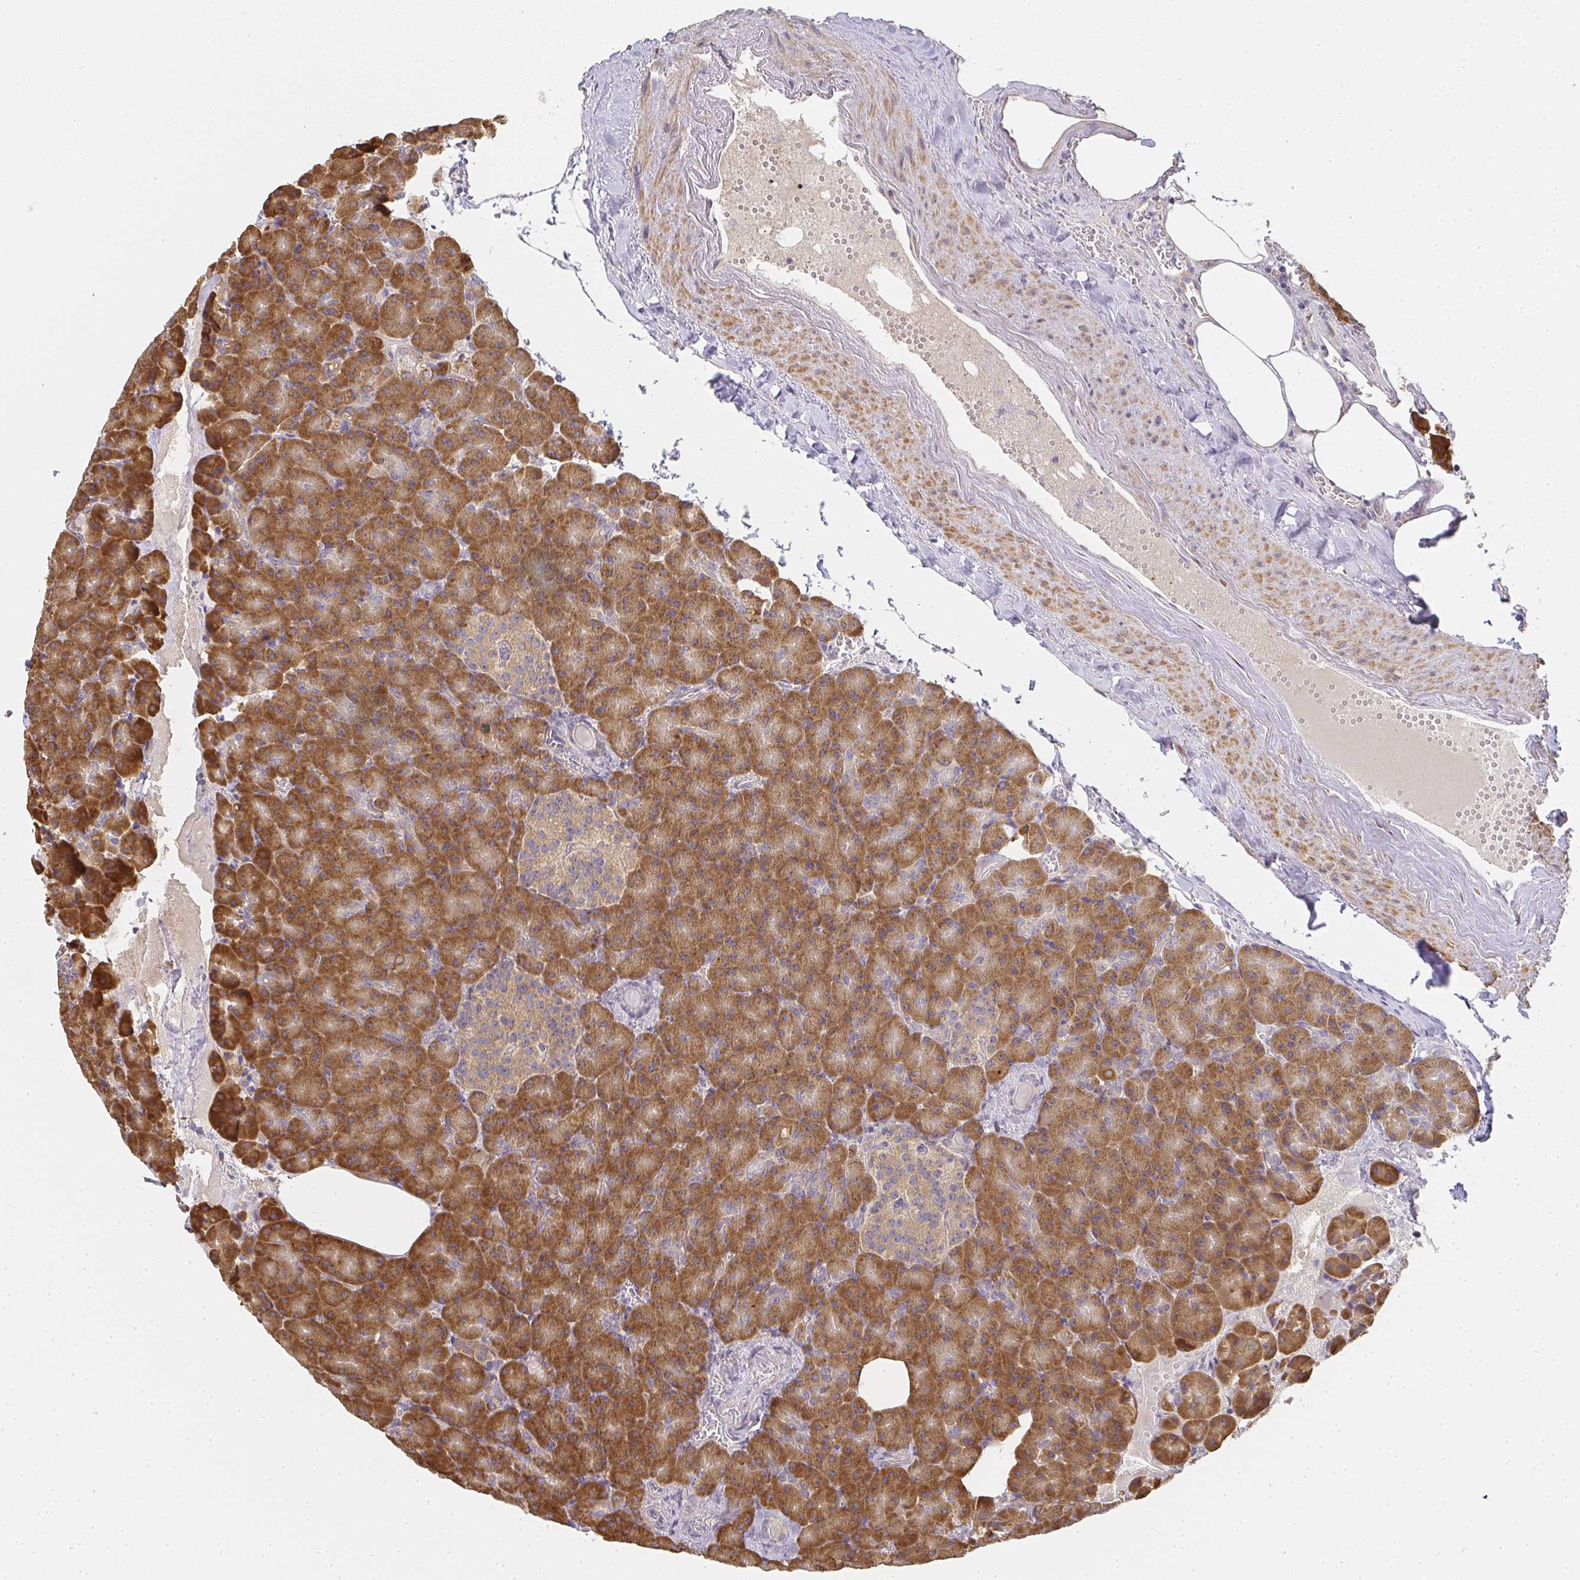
{"staining": {"intensity": "strong", "quantity": ">75%", "location": "cytoplasmic/membranous"}, "tissue": "pancreas", "cell_type": "Exocrine glandular cells", "image_type": "normal", "snomed": [{"axis": "morphology", "description": "Normal tissue, NOS"}, {"axis": "topography", "description": "Pancreas"}], "caption": "IHC histopathology image of unremarkable pancreas stained for a protein (brown), which displays high levels of strong cytoplasmic/membranous positivity in approximately >75% of exocrine glandular cells.", "gene": "SLC35B3", "patient": {"sex": "female", "age": 74}}